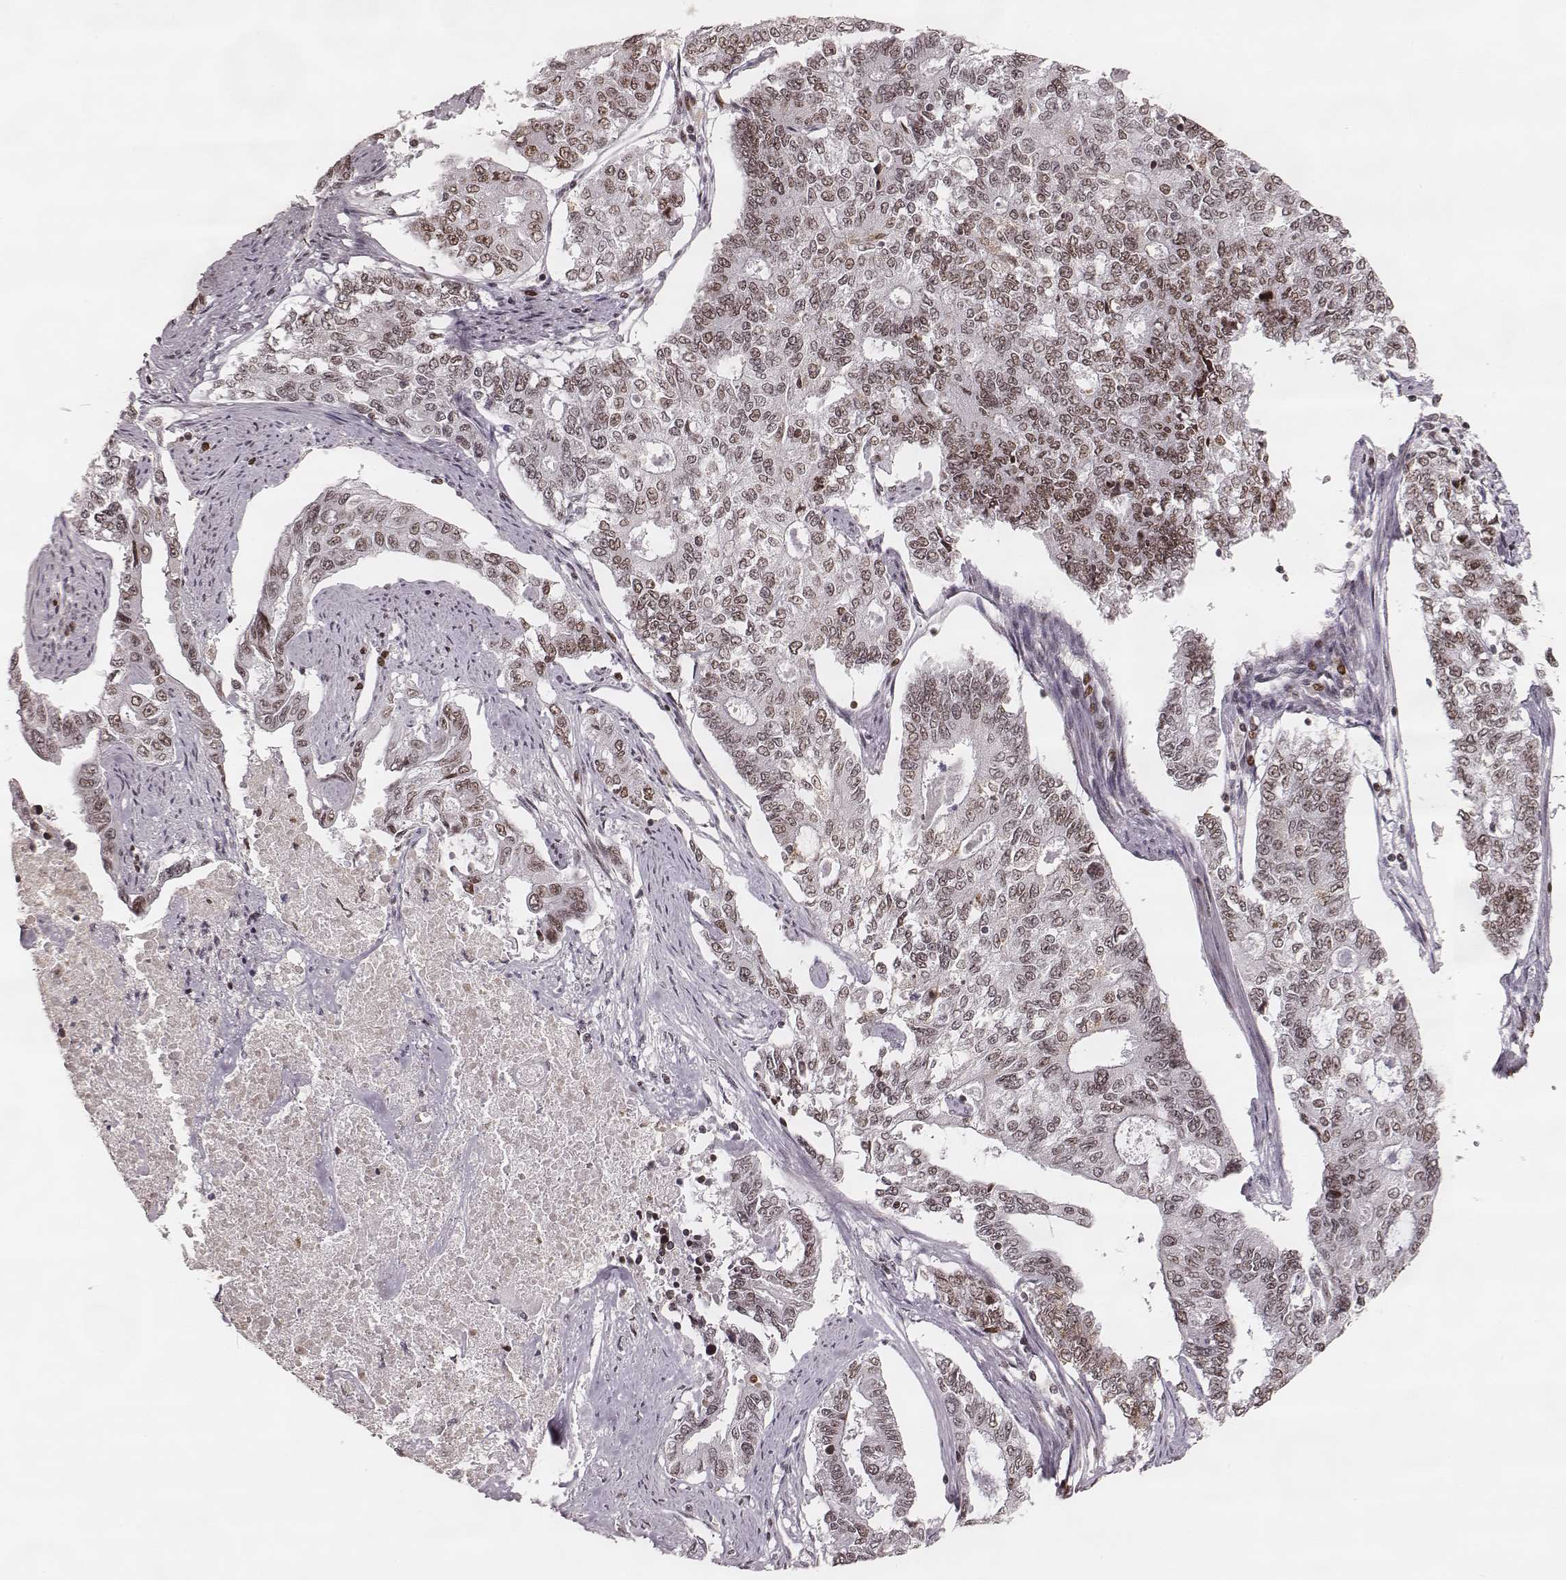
{"staining": {"intensity": "moderate", "quantity": ">75%", "location": "nuclear"}, "tissue": "endometrial cancer", "cell_type": "Tumor cells", "image_type": "cancer", "snomed": [{"axis": "morphology", "description": "Adenocarcinoma, NOS"}, {"axis": "topography", "description": "Uterus"}], "caption": "There is medium levels of moderate nuclear staining in tumor cells of endometrial cancer, as demonstrated by immunohistochemical staining (brown color).", "gene": "PARP1", "patient": {"sex": "female", "age": 59}}